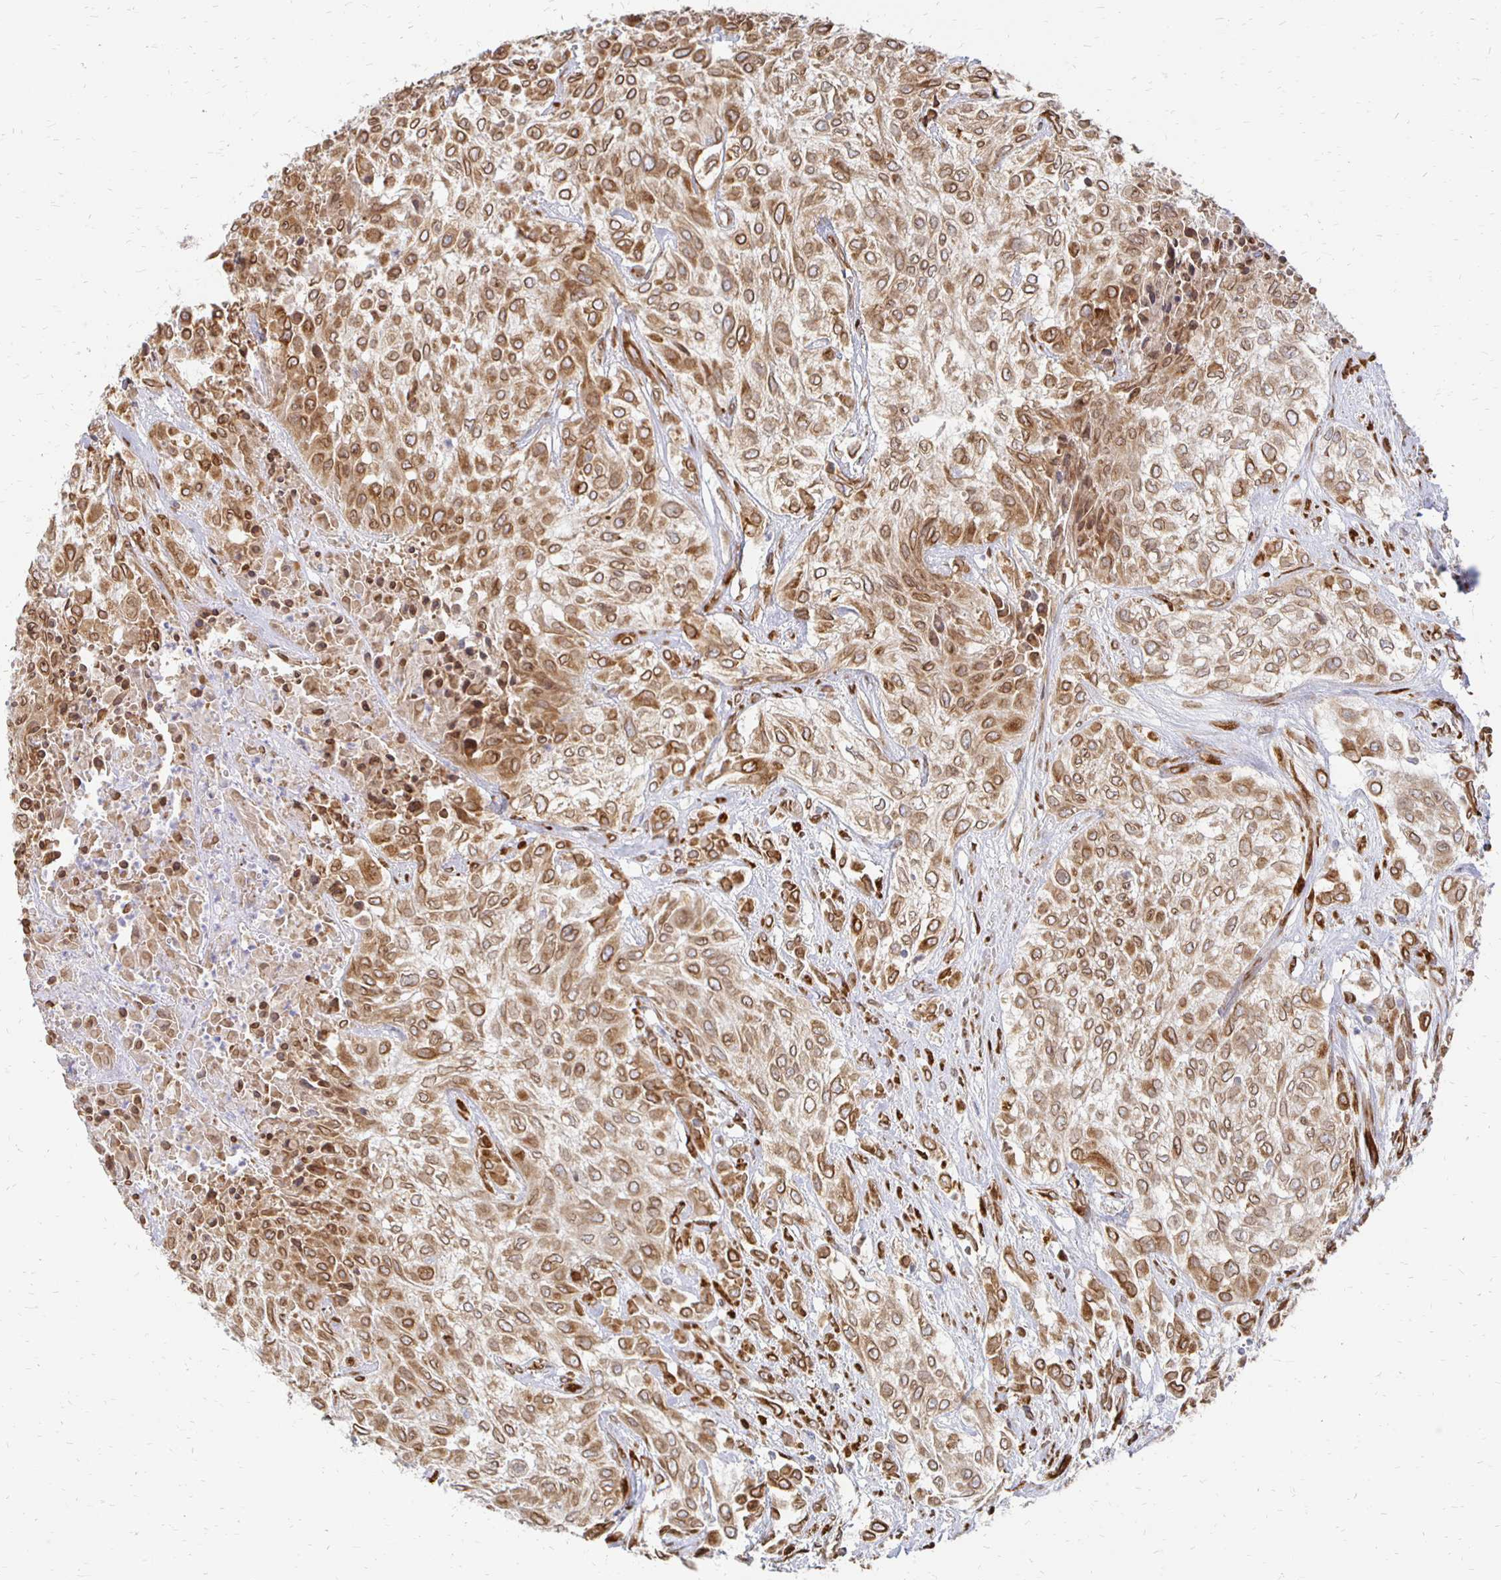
{"staining": {"intensity": "strong", "quantity": ">75%", "location": "cytoplasmic/membranous,nuclear"}, "tissue": "urothelial cancer", "cell_type": "Tumor cells", "image_type": "cancer", "snomed": [{"axis": "morphology", "description": "Urothelial carcinoma, High grade"}, {"axis": "topography", "description": "Urinary bladder"}], "caption": "Brown immunohistochemical staining in urothelial carcinoma (high-grade) shows strong cytoplasmic/membranous and nuclear expression in about >75% of tumor cells. (Brightfield microscopy of DAB IHC at high magnification).", "gene": "PELI3", "patient": {"sex": "male", "age": 57}}